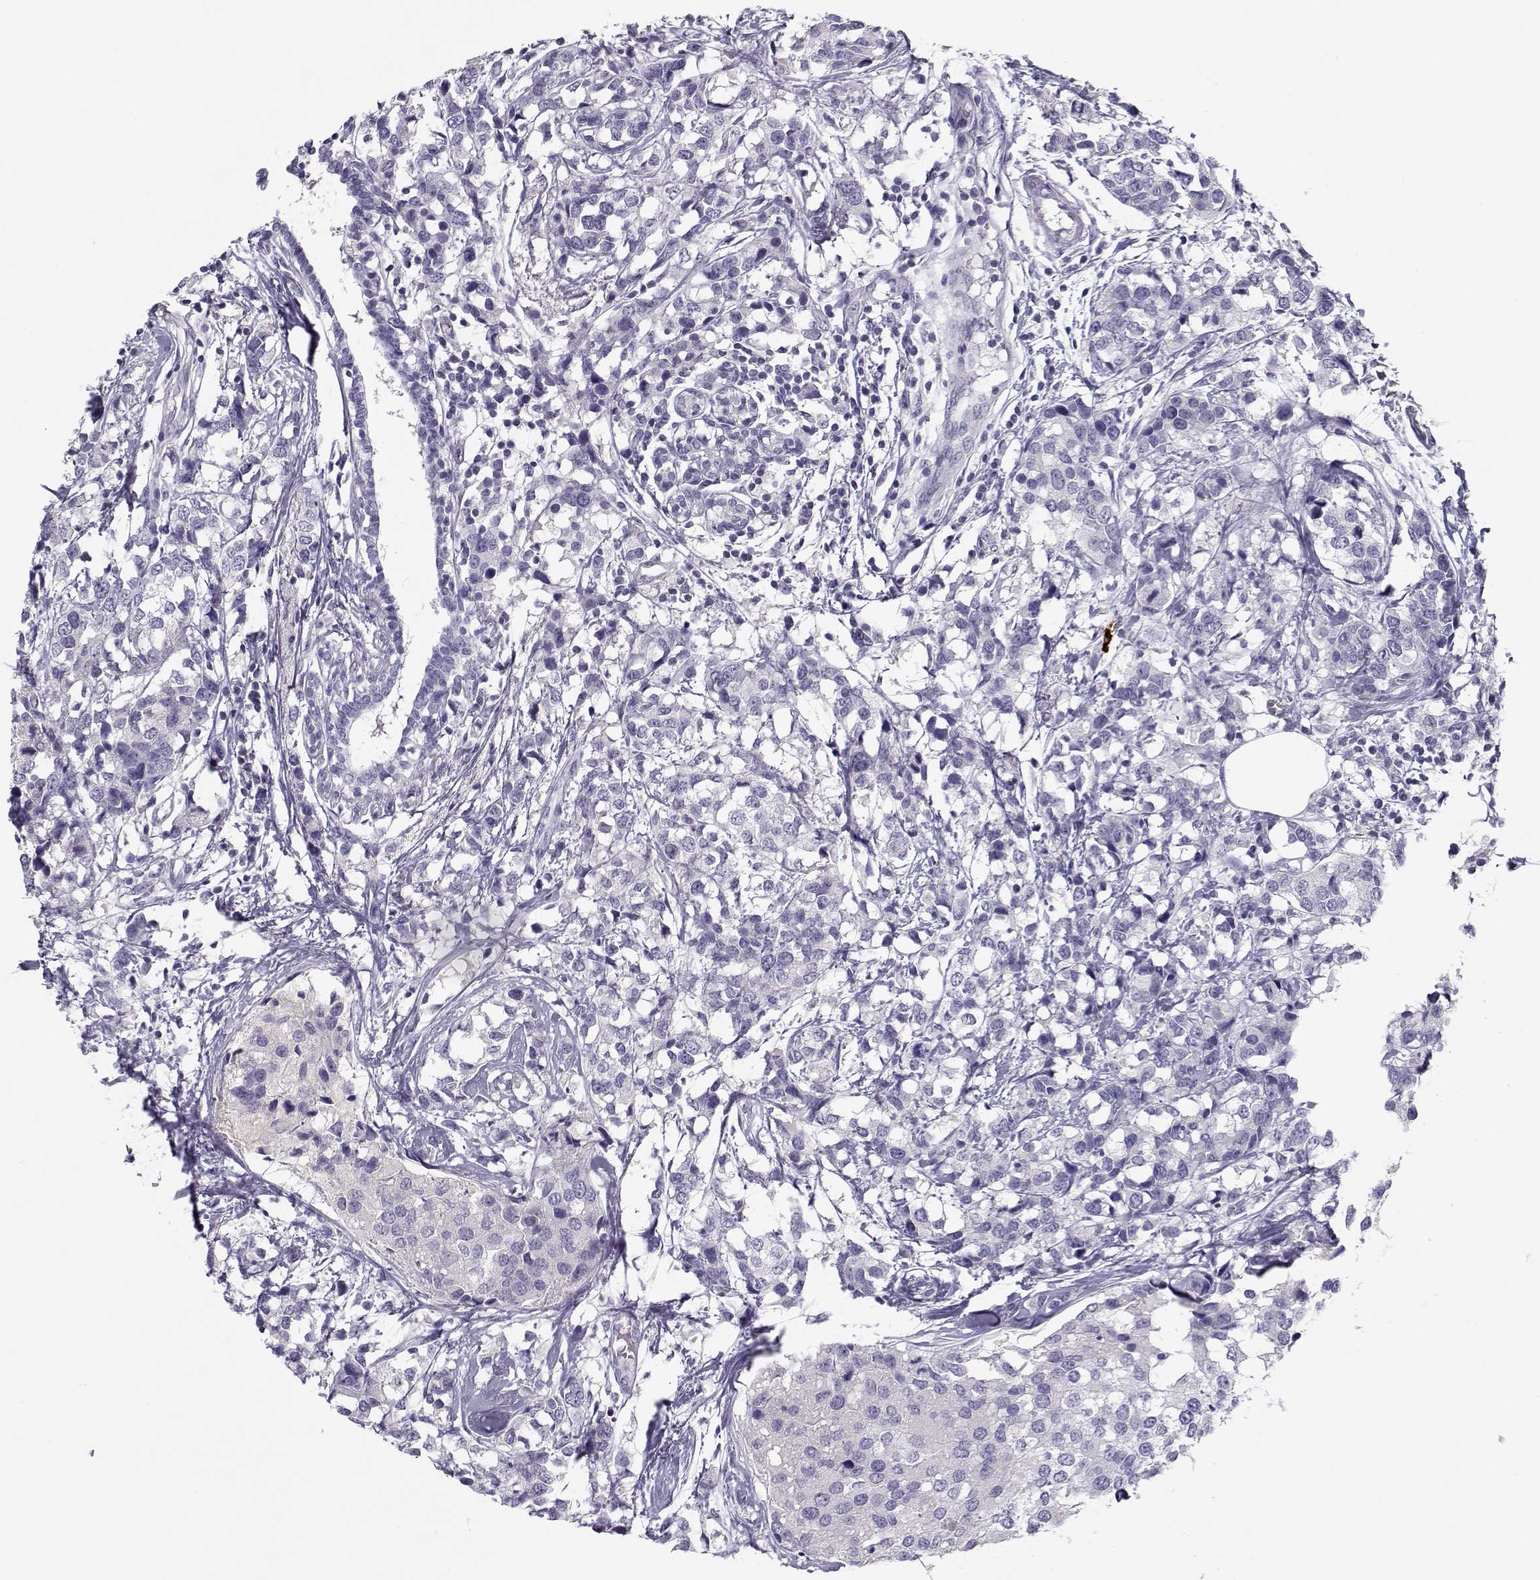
{"staining": {"intensity": "negative", "quantity": "none", "location": "none"}, "tissue": "breast cancer", "cell_type": "Tumor cells", "image_type": "cancer", "snomed": [{"axis": "morphology", "description": "Lobular carcinoma"}, {"axis": "topography", "description": "Breast"}], "caption": "IHC histopathology image of neoplastic tissue: human lobular carcinoma (breast) stained with DAB displays no significant protein positivity in tumor cells.", "gene": "CFAP77", "patient": {"sex": "female", "age": 59}}